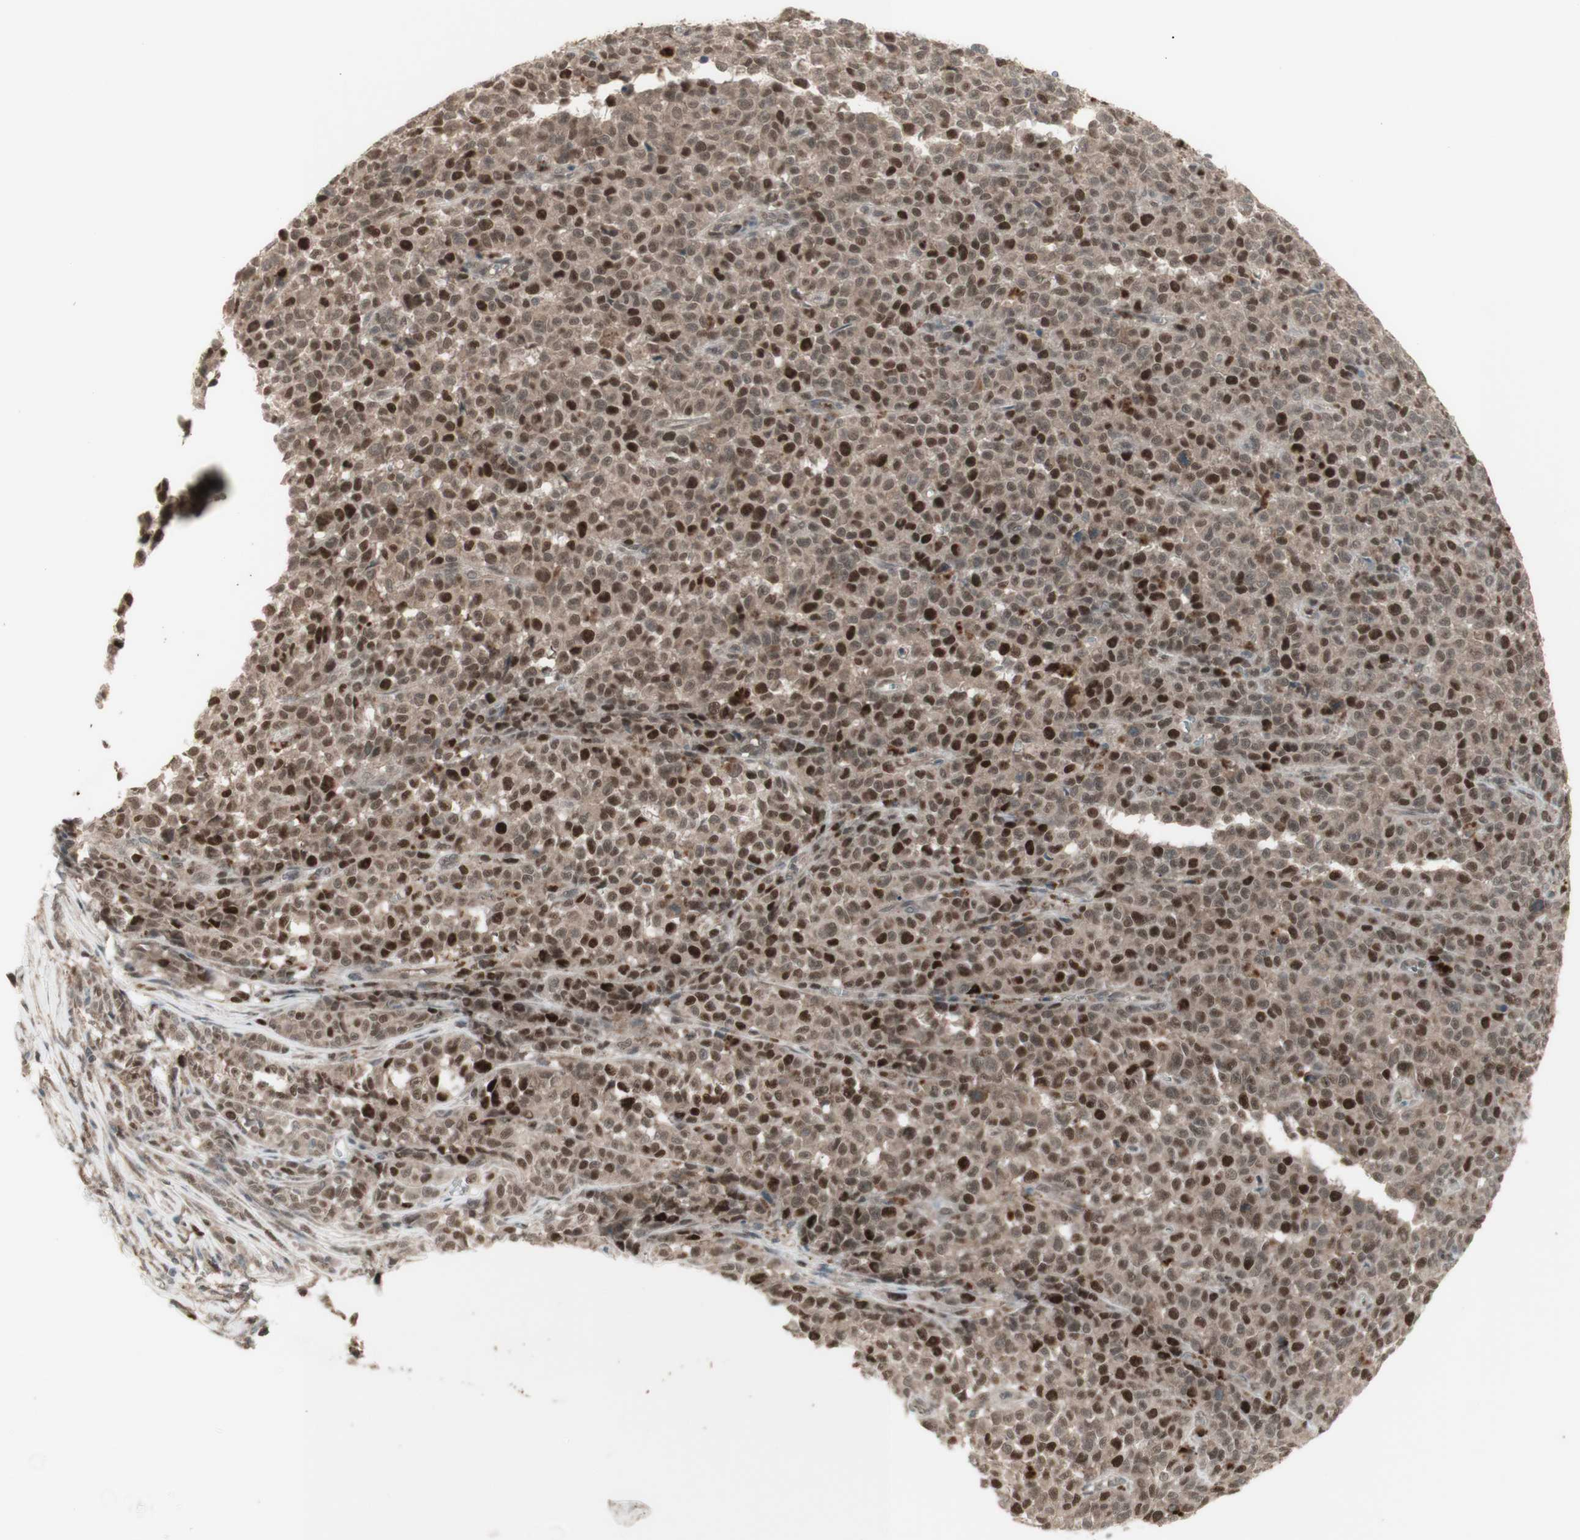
{"staining": {"intensity": "strong", "quantity": ">75%", "location": "cytoplasmic/membranous,nuclear"}, "tissue": "melanoma", "cell_type": "Tumor cells", "image_type": "cancer", "snomed": [{"axis": "morphology", "description": "Malignant melanoma, NOS"}, {"axis": "topography", "description": "Skin"}], "caption": "Immunohistochemistry micrograph of neoplastic tissue: human melanoma stained using immunohistochemistry (IHC) reveals high levels of strong protein expression localized specifically in the cytoplasmic/membranous and nuclear of tumor cells, appearing as a cytoplasmic/membranous and nuclear brown color.", "gene": "MSH6", "patient": {"sex": "female", "age": 82}}